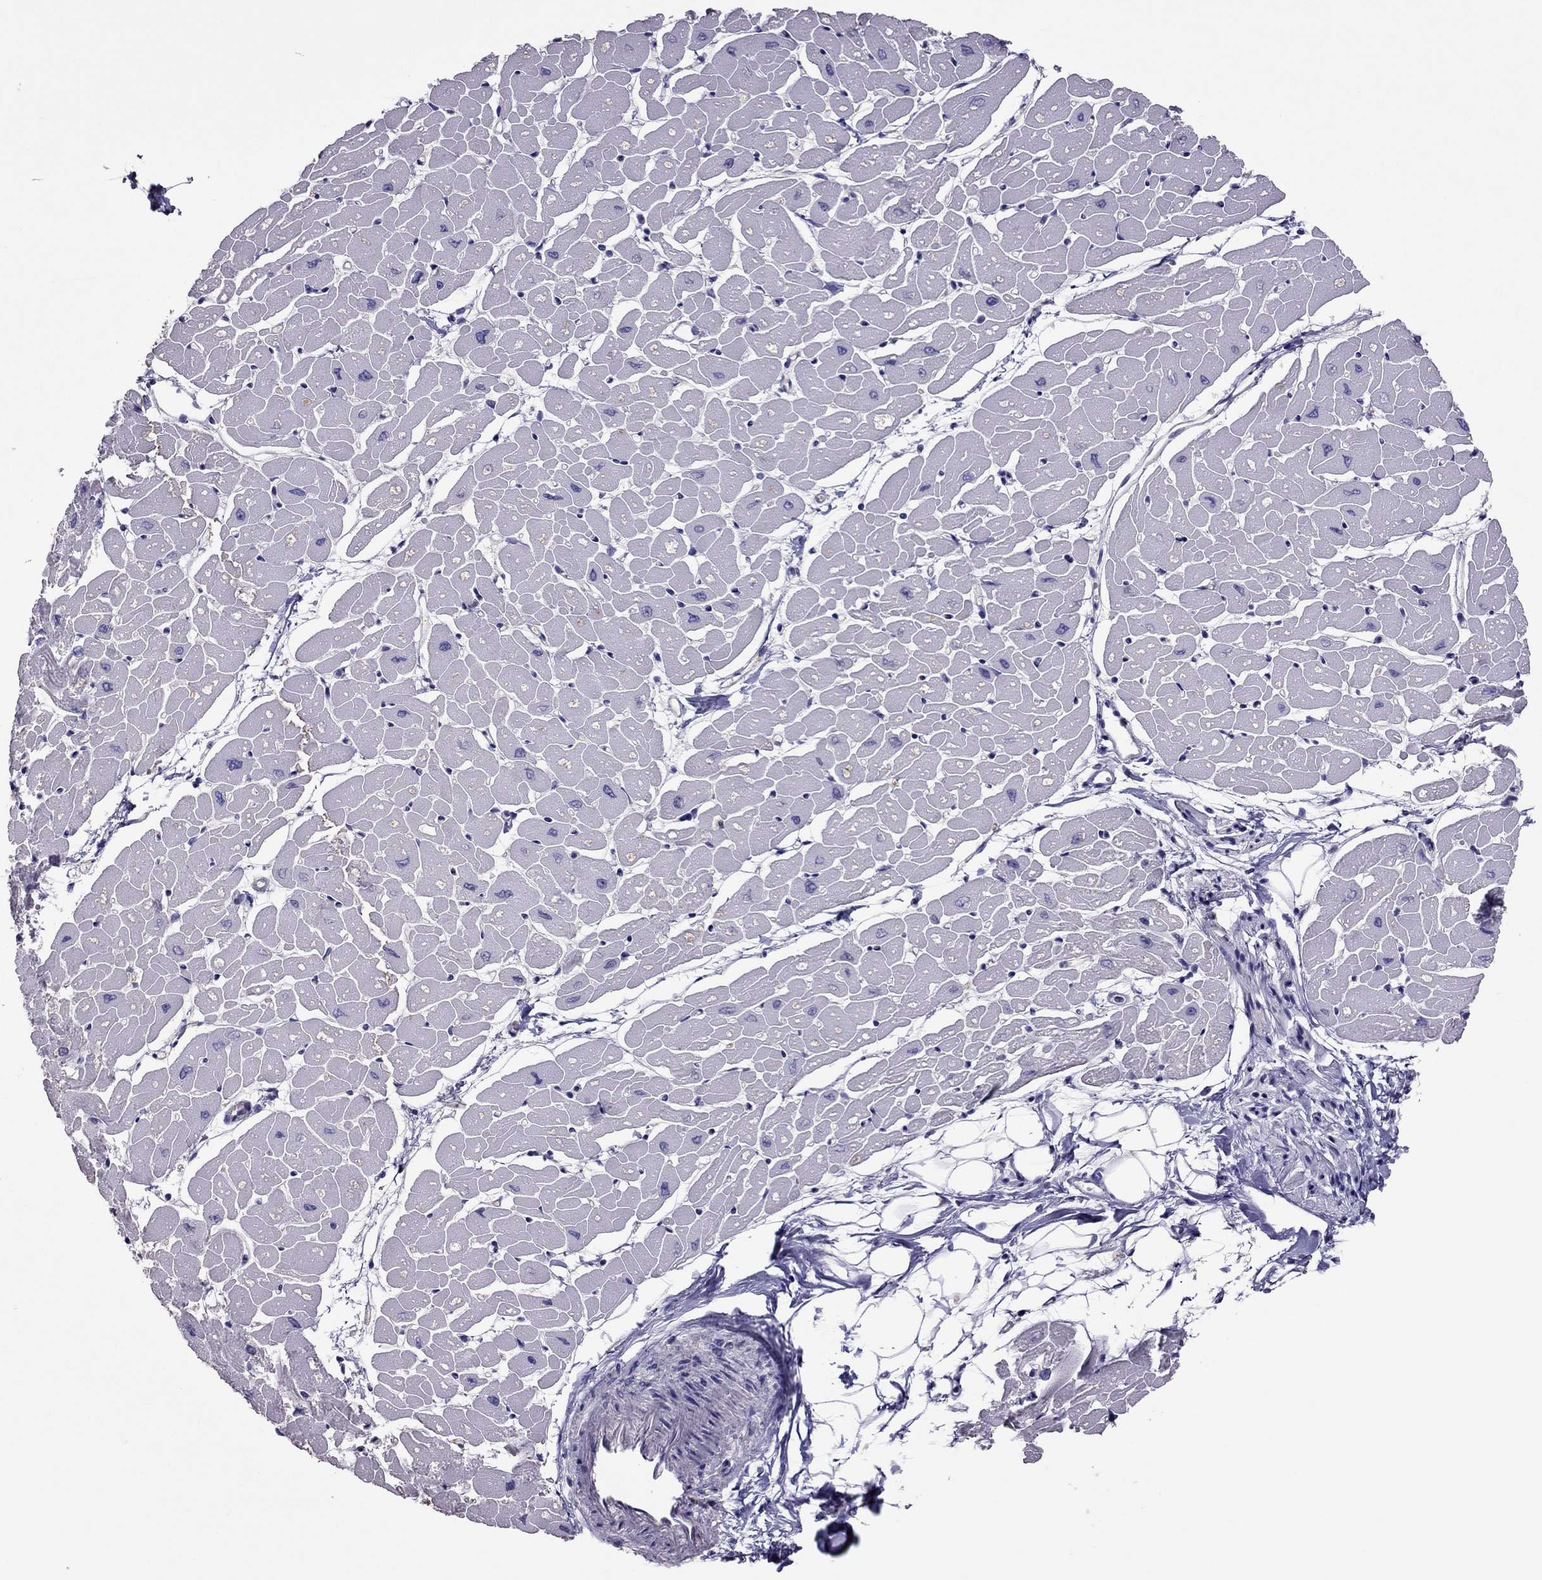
{"staining": {"intensity": "negative", "quantity": "none", "location": "none"}, "tissue": "heart muscle", "cell_type": "Cardiomyocytes", "image_type": "normal", "snomed": [{"axis": "morphology", "description": "Normal tissue, NOS"}, {"axis": "topography", "description": "Heart"}], "caption": "The IHC histopathology image has no significant expression in cardiomyocytes of heart muscle. (Stains: DAB IHC with hematoxylin counter stain, Microscopy: brightfield microscopy at high magnification).", "gene": "LRRC46", "patient": {"sex": "male", "age": 57}}